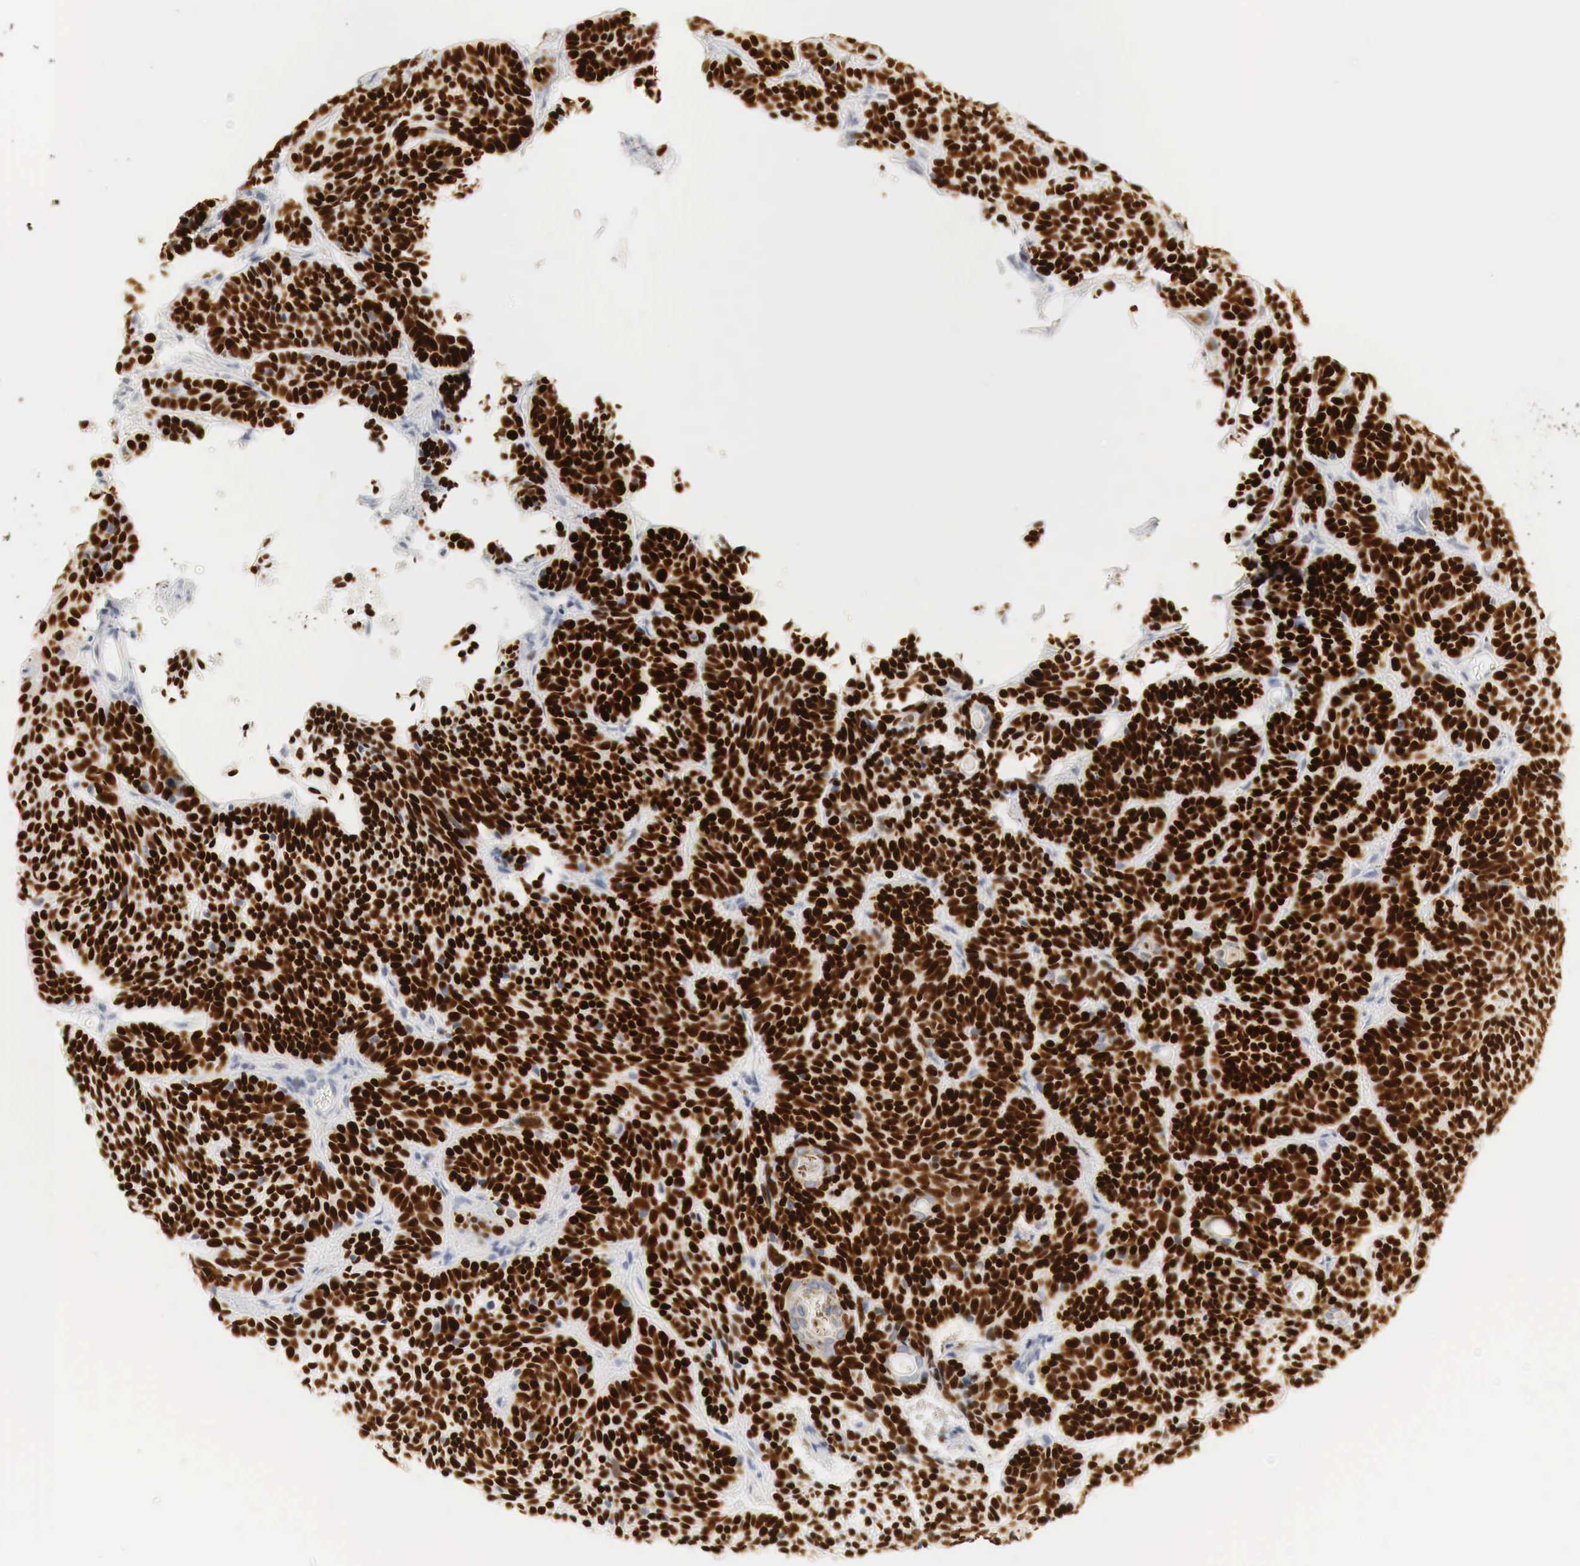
{"staining": {"intensity": "strong", "quantity": ">75%", "location": "nuclear"}, "tissue": "skin cancer", "cell_type": "Tumor cells", "image_type": "cancer", "snomed": [{"axis": "morphology", "description": "Basal cell carcinoma"}, {"axis": "topography", "description": "Skin"}], "caption": "Skin cancer stained with a protein marker displays strong staining in tumor cells.", "gene": "TP63", "patient": {"sex": "female", "age": 62}}